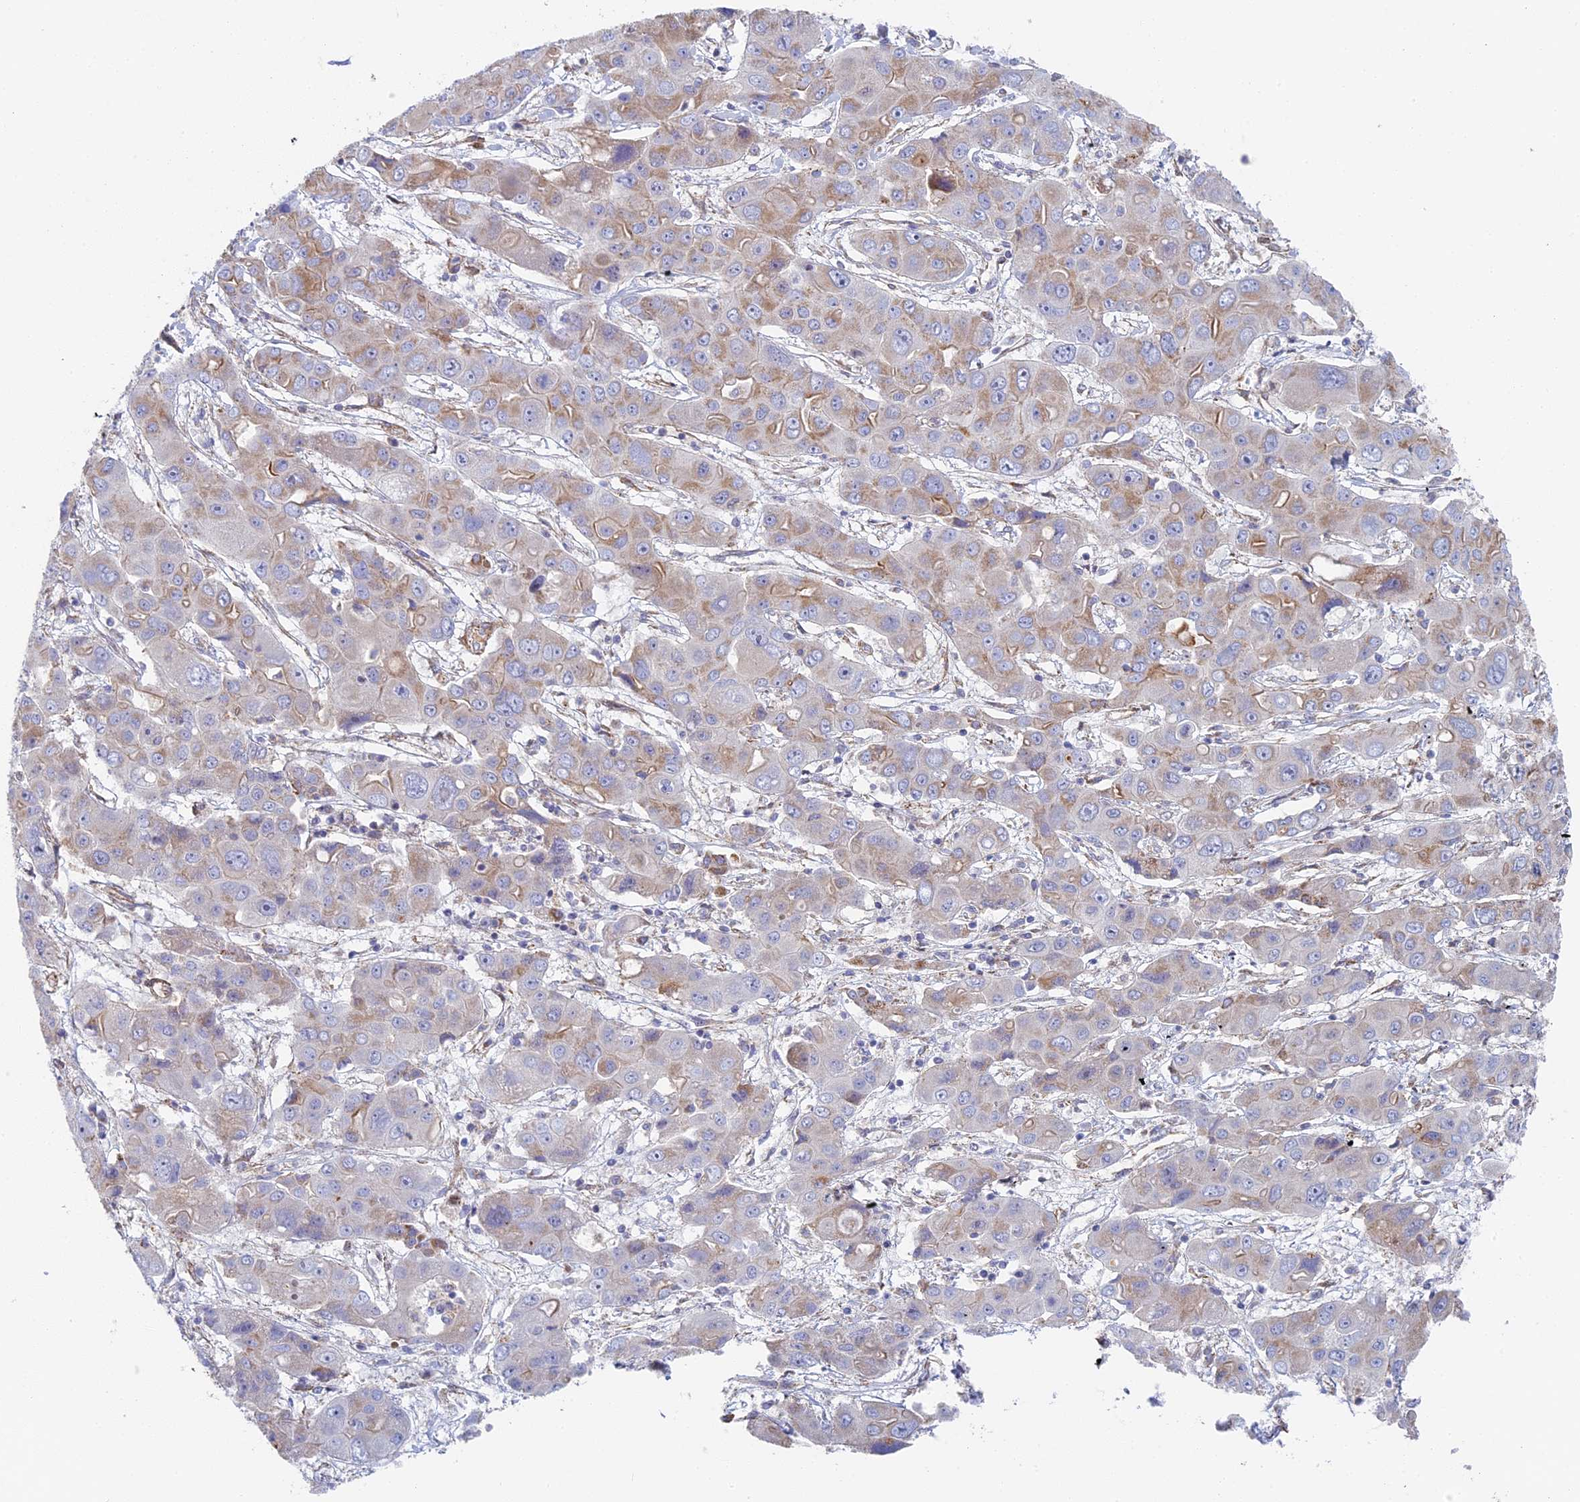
{"staining": {"intensity": "weak", "quantity": "<25%", "location": "cytoplasmic/membranous"}, "tissue": "liver cancer", "cell_type": "Tumor cells", "image_type": "cancer", "snomed": [{"axis": "morphology", "description": "Cholangiocarcinoma"}, {"axis": "topography", "description": "Liver"}], "caption": "Immunohistochemistry of cholangiocarcinoma (liver) exhibits no expression in tumor cells. The staining was performed using DAB (3,3'-diaminobenzidine) to visualize the protein expression in brown, while the nuclei were stained in blue with hematoxylin (Magnification: 20x).", "gene": "DDA1", "patient": {"sex": "male", "age": 67}}